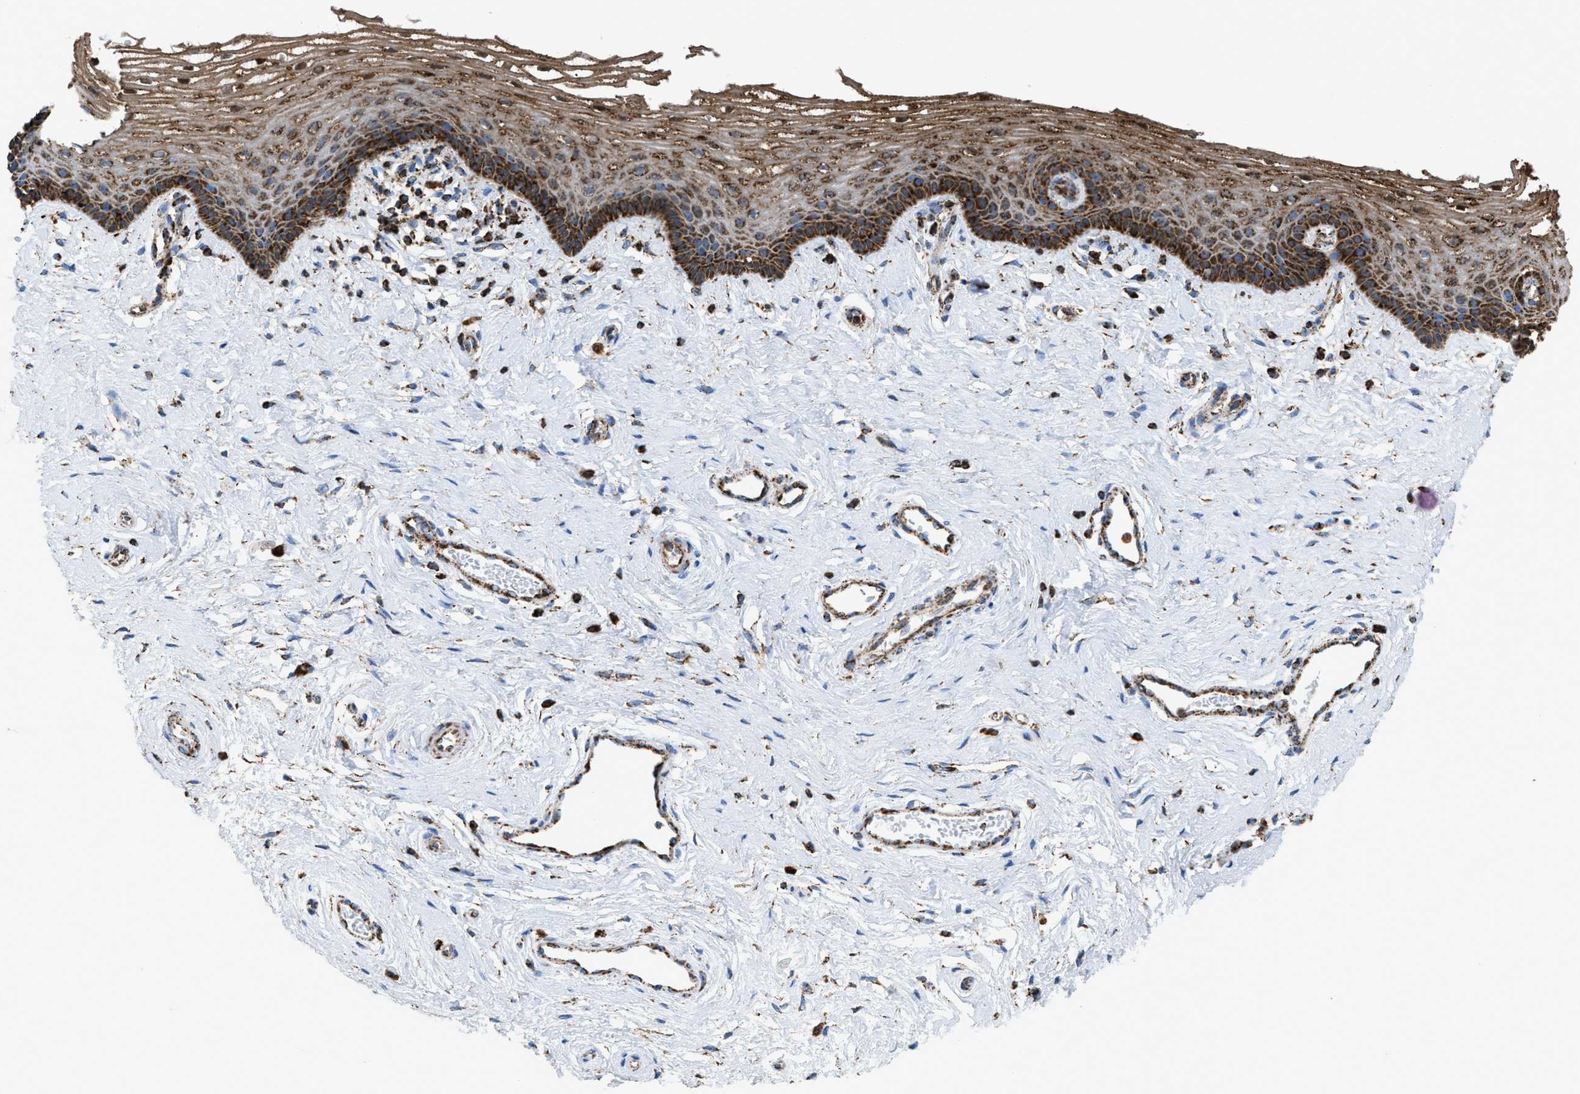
{"staining": {"intensity": "strong", "quantity": ">75%", "location": "cytoplasmic/membranous"}, "tissue": "vagina", "cell_type": "Squamous epithelial cells", "image_type": "normal", "snomed": [{"axis": "morphology", "description": "Normal tissue, NOS"}, {"axis": "topography", "description": "Vagina"}], "caption": "An IHC image of benign tissue is shown. Protein staining in brown shows strong cytoplasmic/membranous positivity in vagina within squamous epithelial cells. Nuclei are stained in blue.", "gene": "ECHS1", "patient": {"sex": "female", "age": 46}}